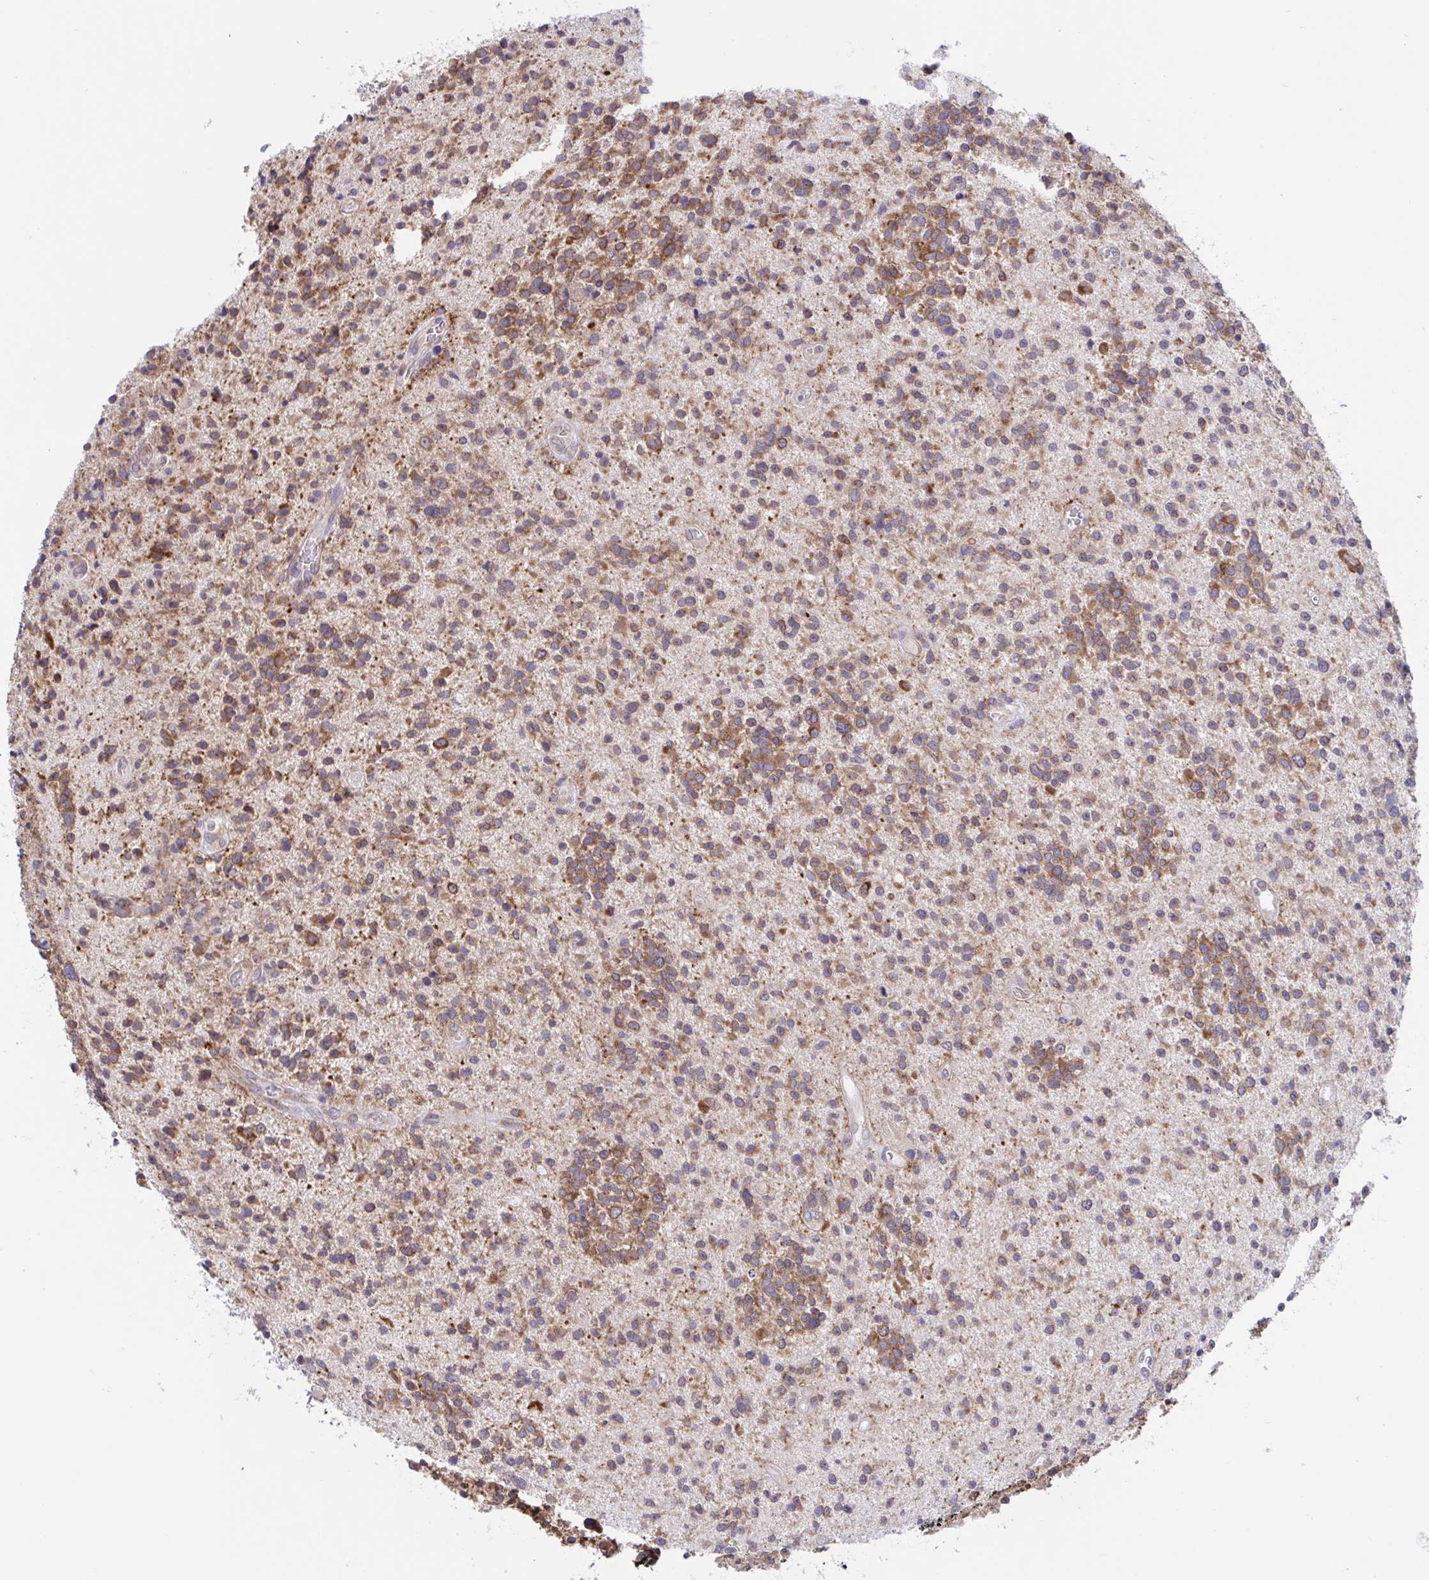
{"staining": {"intensity": "moderate", "quantity": ">75%", "location": "cytoplasmic/membranous"}, "tissue": "glioma", "cell_type": "Tumor cells", "image_type": "cancer", "snomed": [{"axis": "morphology", "description": "Glioma, malignant, High grade"}, {"axis": "topography", "description": "Brain"}], "caption": "Immunohistochemistry image of human glioma stained for a protein (brown), which shows medium levels of moderate cytoplasmic/membranous expression in about >75% of tumor cells.", "gene": "CAMLG", "patient": {"sex": "male", "age": 29}}